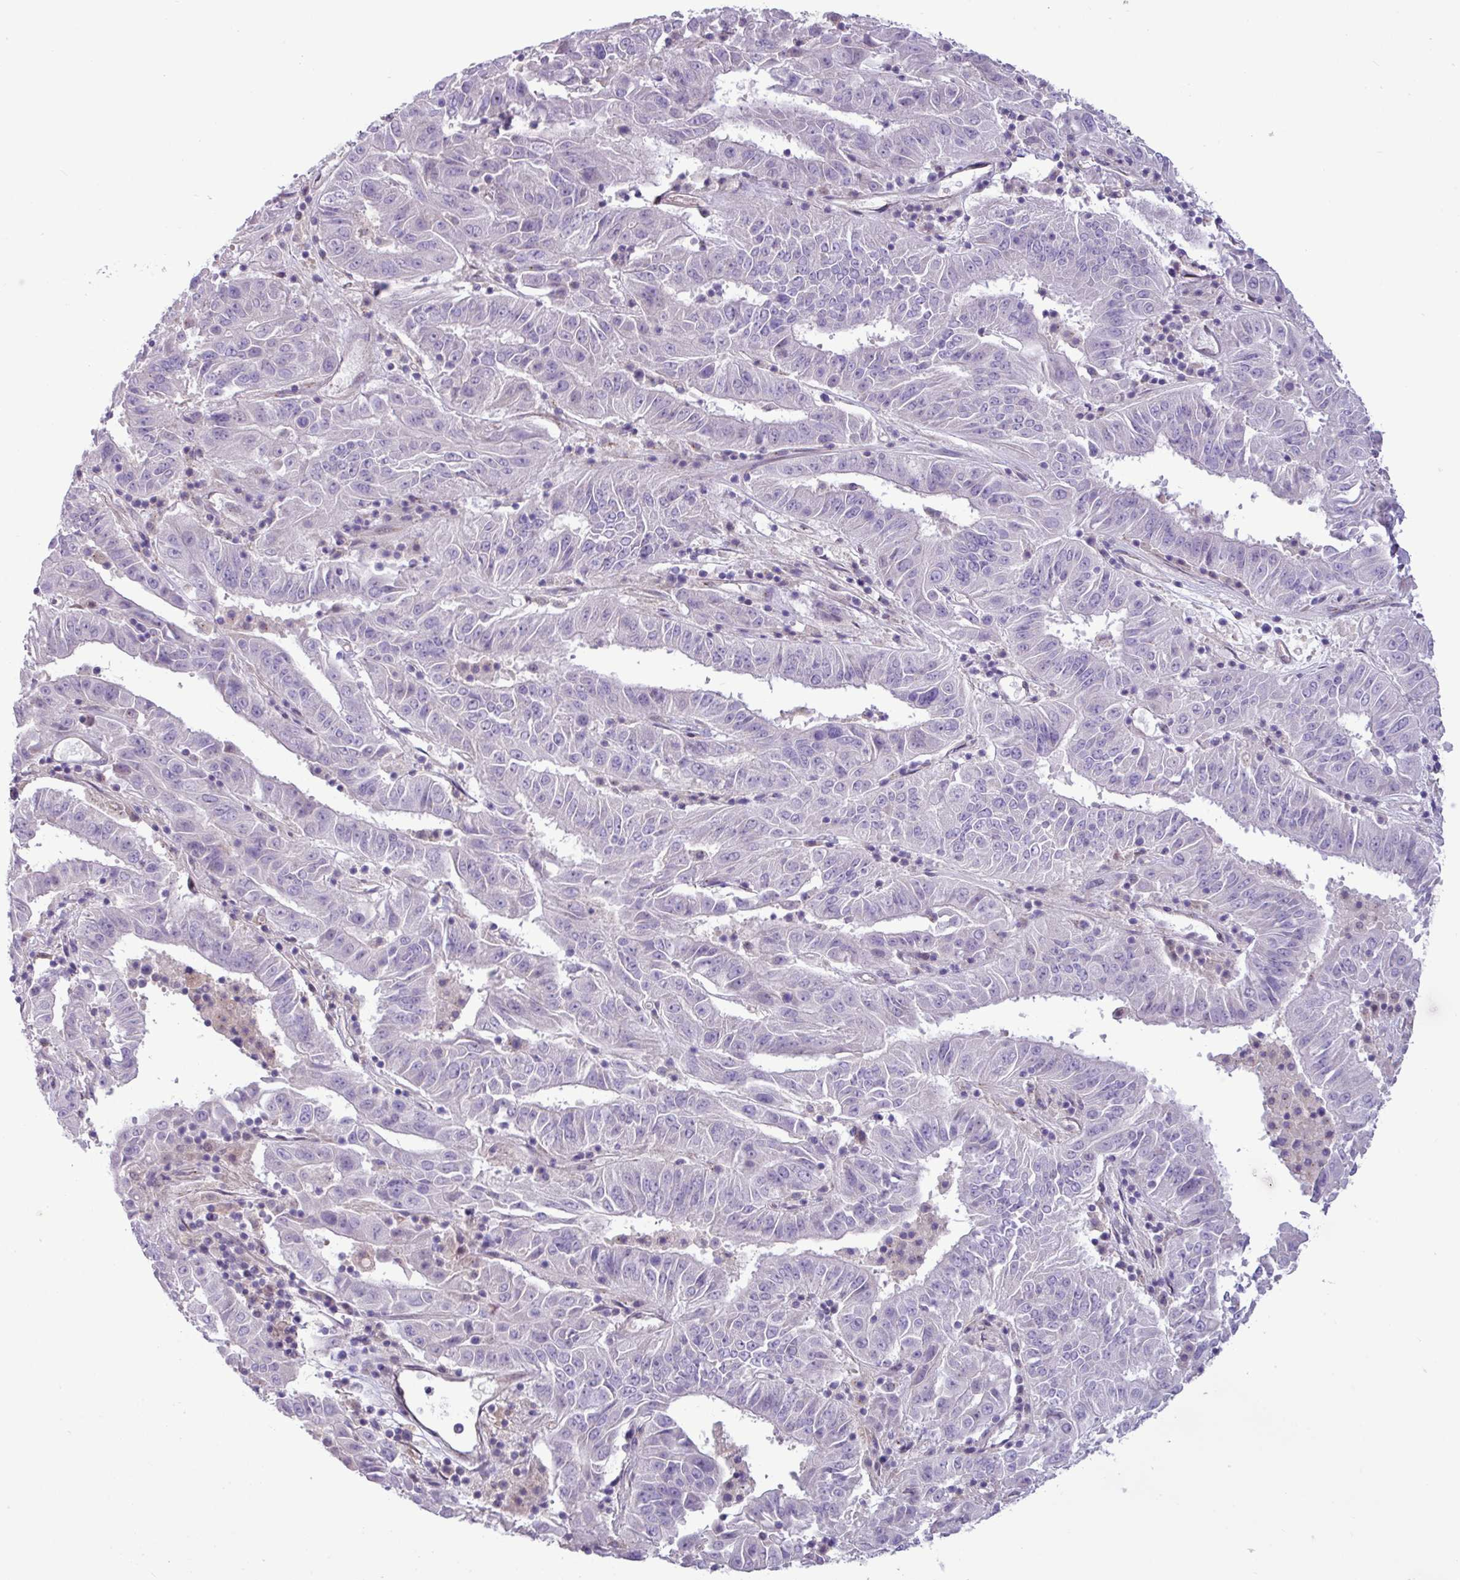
{"staining": {"intensity": "negative", "quantity": "none", "location": "none"}, "tissue": "pancreatic cancer", "cell_type": "Tumor cells", "image_type": "cancer", "snomed": [{"axis": "morphology", "description": "Adenocarcinoma, NOS"}, {"axis": "topography", "description": "Pancreas"}], "caption": "Immunohistochemistry histopathology image of adenocarcinoma (pancreatic) stained for a protein (brown), which exhibits no positivity in tumor cells.", "gene": "SPINK8", "patient": {"sex": "male", "age": 63}}